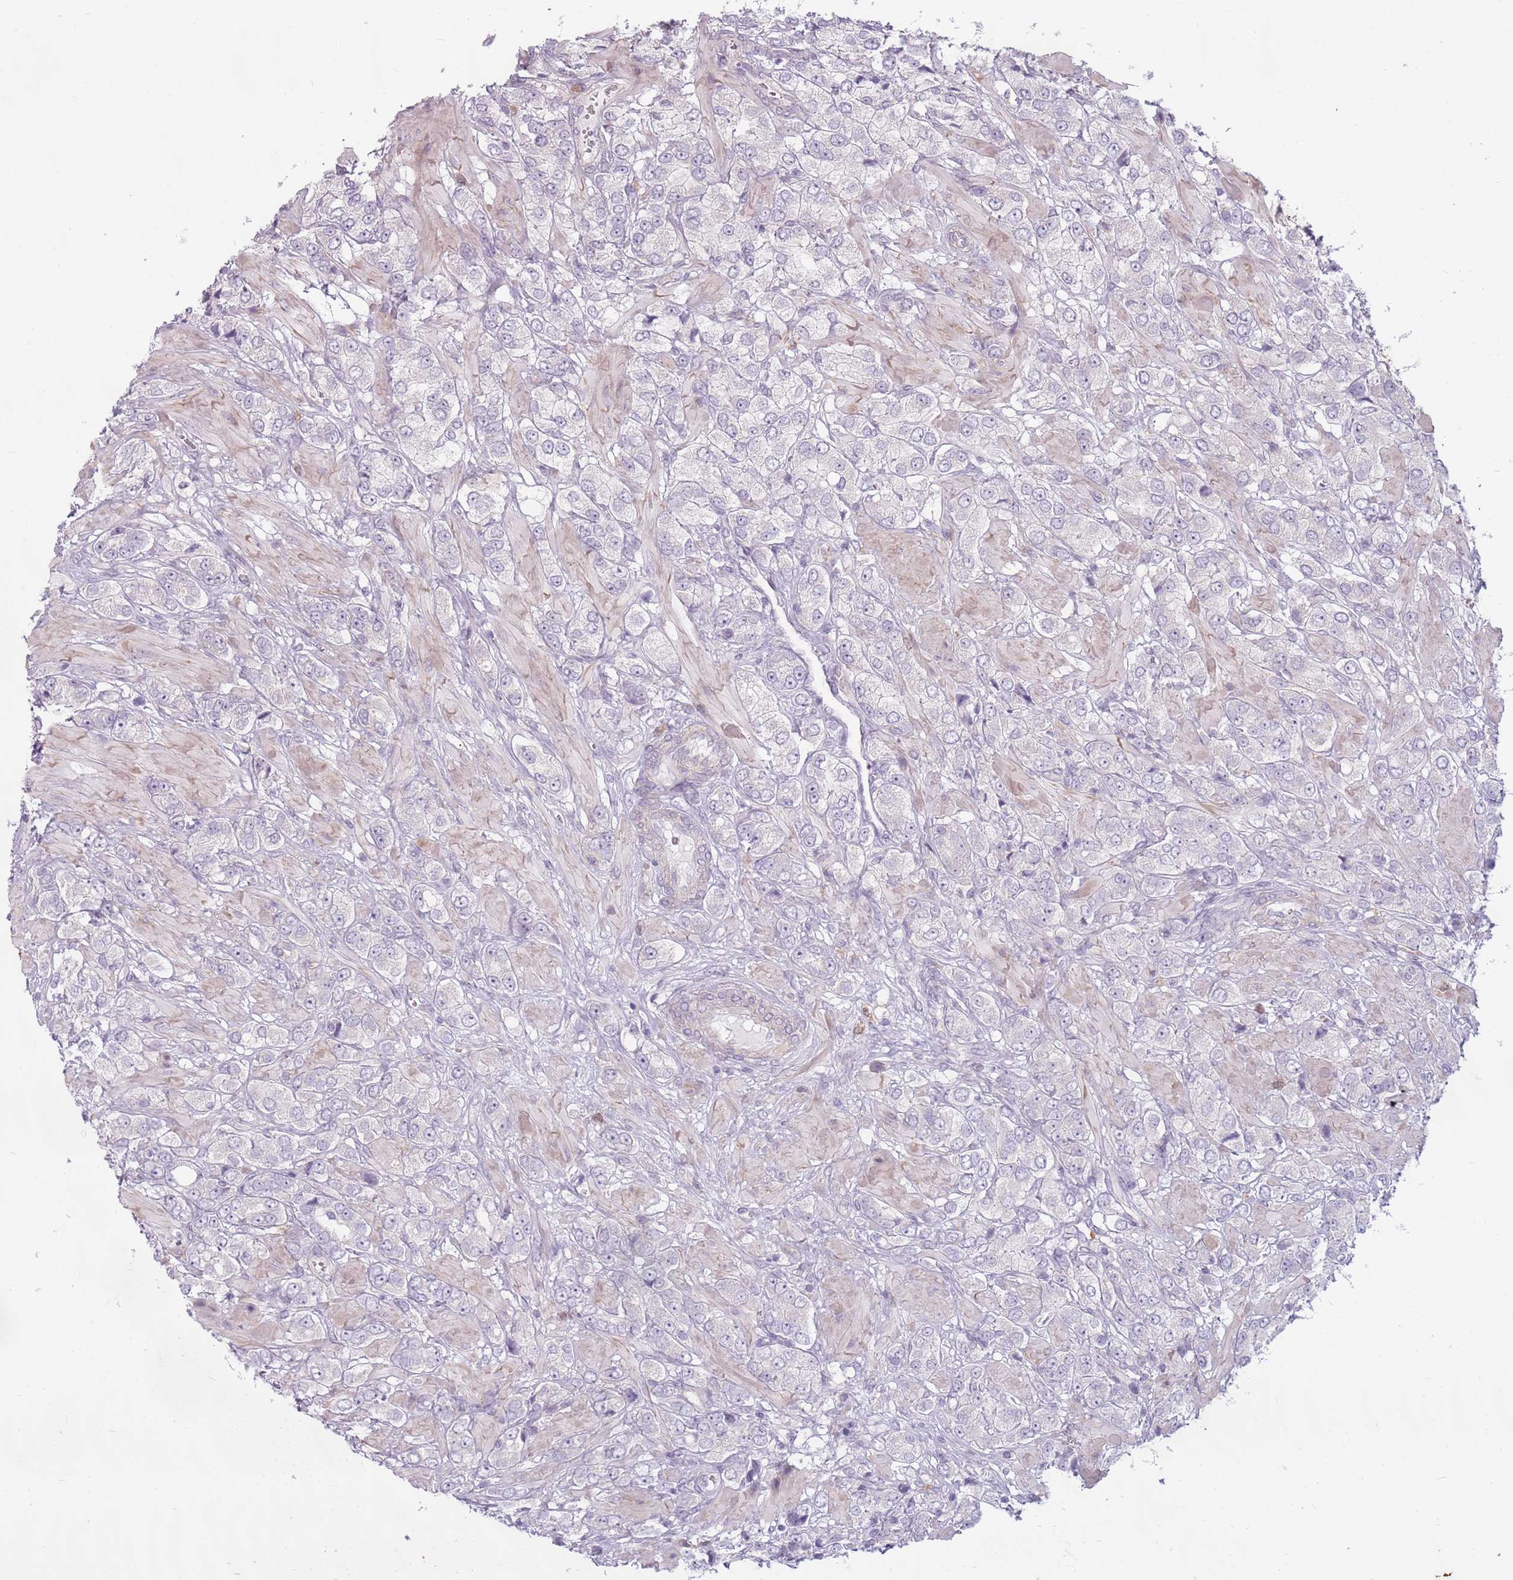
{"staining": {"intensity": "negative", "quantity": "none", "location": "none"}, "tissue": "prostate cancer", "cell_type": "Tumor cells", "image_type": "cancer", "snomed": [{"axis": "morphology", "description": "Adenocarcinoma, High grade"}, {"axis": "topography", "description": "Prostate and seminal vesicle, NOS"}], "caption": "Immunohistochemical staining of human prostate cancer reveals no significant staining in tumor cells.", "gene": "SPAG4", "patient": {"sex": "male", "age": 64}}